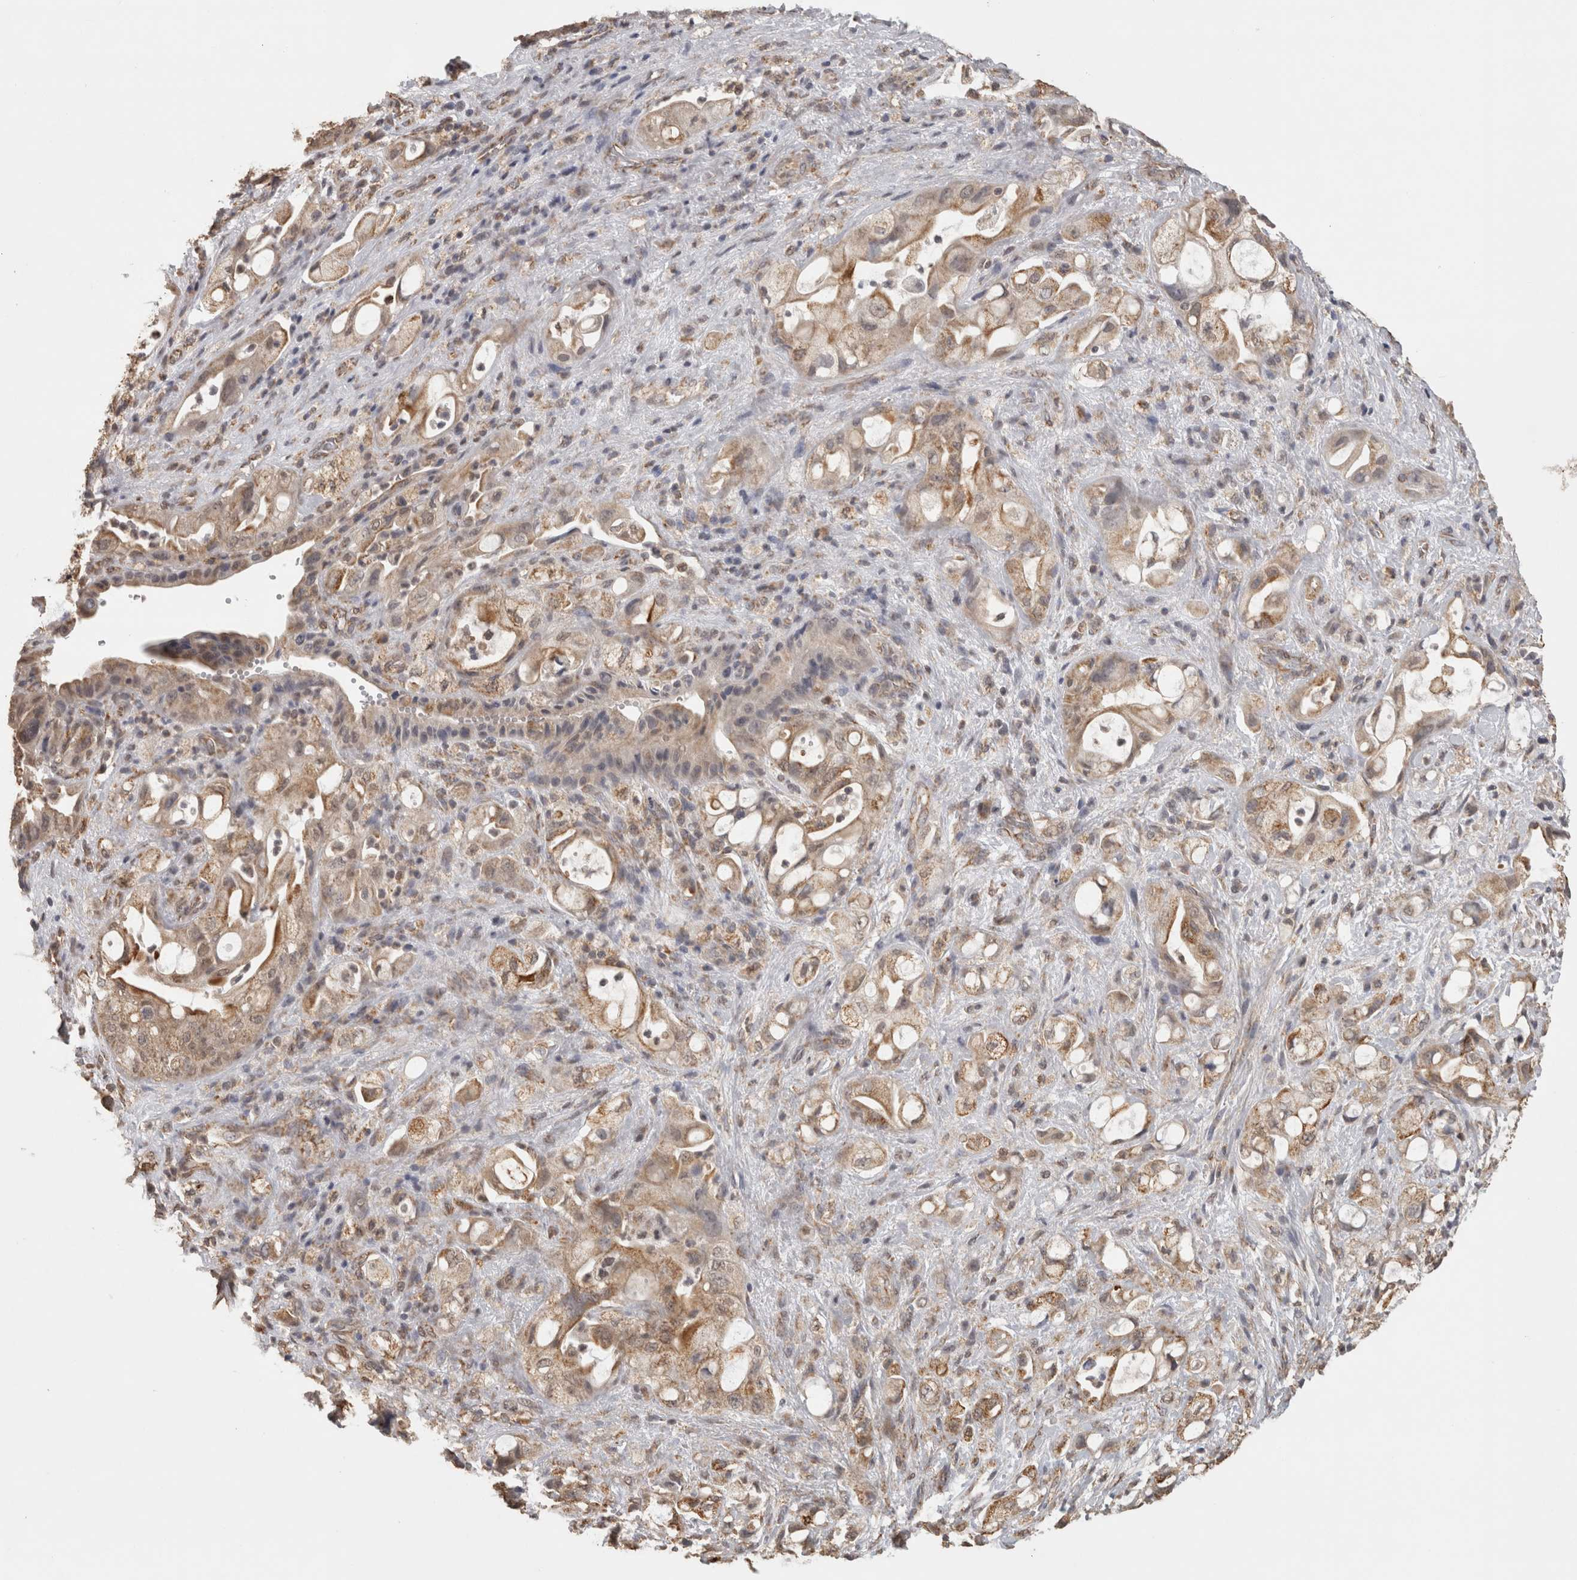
{"staining": {"intensity": "weak", "quantity": ">75%", "location": "cytoplasmic/membranous"}, "tissue": "pancreatic cancer", "cell_type": "Tumor cells", "image_type": "cancer", "snomed": [{"axis": "morphology", "description": "Adenocarcinoma, NOS"}, {"axis": "topography", "description": "Pancreas"}], "caption": "Tumor cells reveal weak cytoplasmic/membranous positivity in approximately >75% of cells in adenocarcinoma (pancreatic).", "gene": "BNIP3L", "patient": {"sex": "male", "age": 79}}